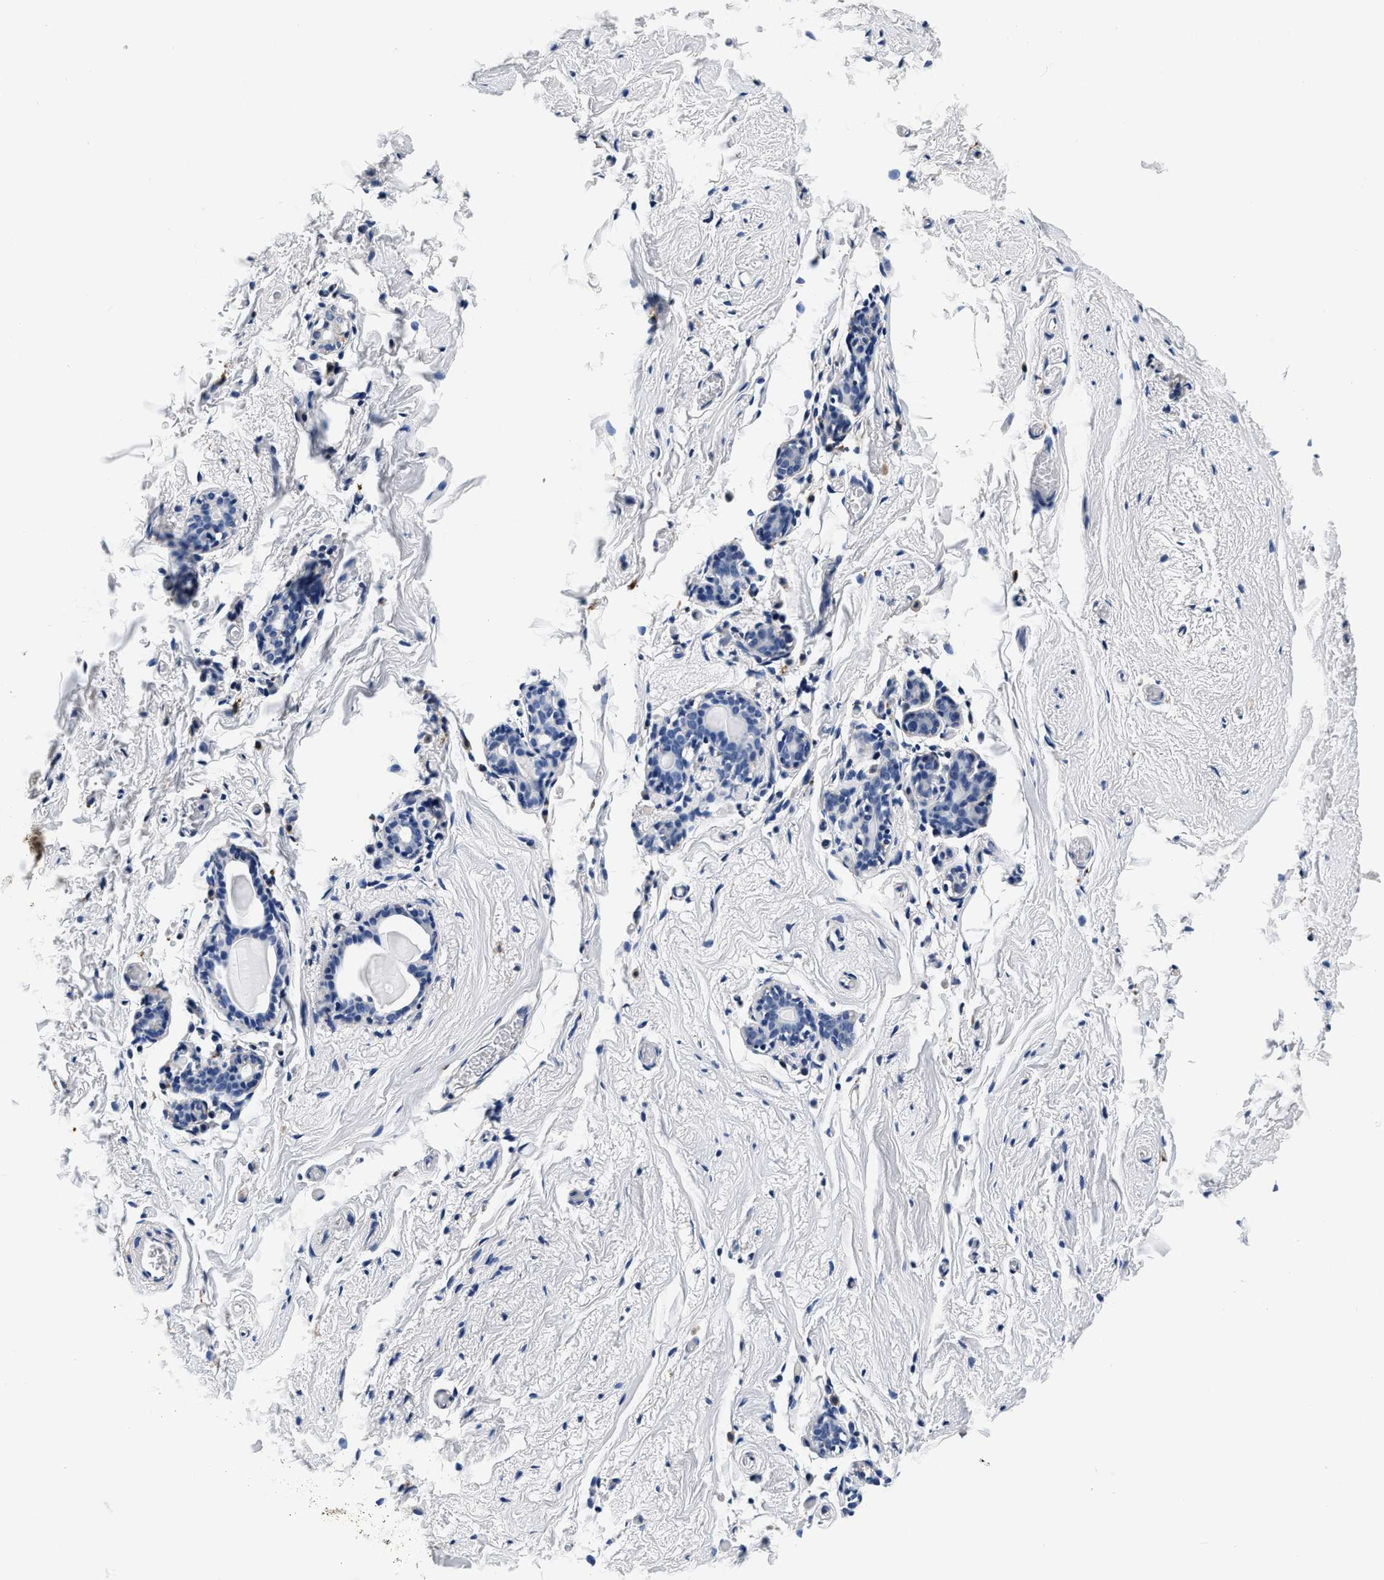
{"staining": {"intensity": "negative", "quantity": "none", "location": "none"}, "tissue": "breast", "cell_type": "Adipocytes", "image_type": "normal", "snomed": [{"axis": "morphology", "description": "Normal tissue, NOS"}, {"axis": "topography", "description": "Breast"}], "caption": "This is a image of IHC staining of unremarkable breast, which shows no positivity in adipocytes.", "gene": "GRN", "patient": {"sex": "female", "age": 62}}